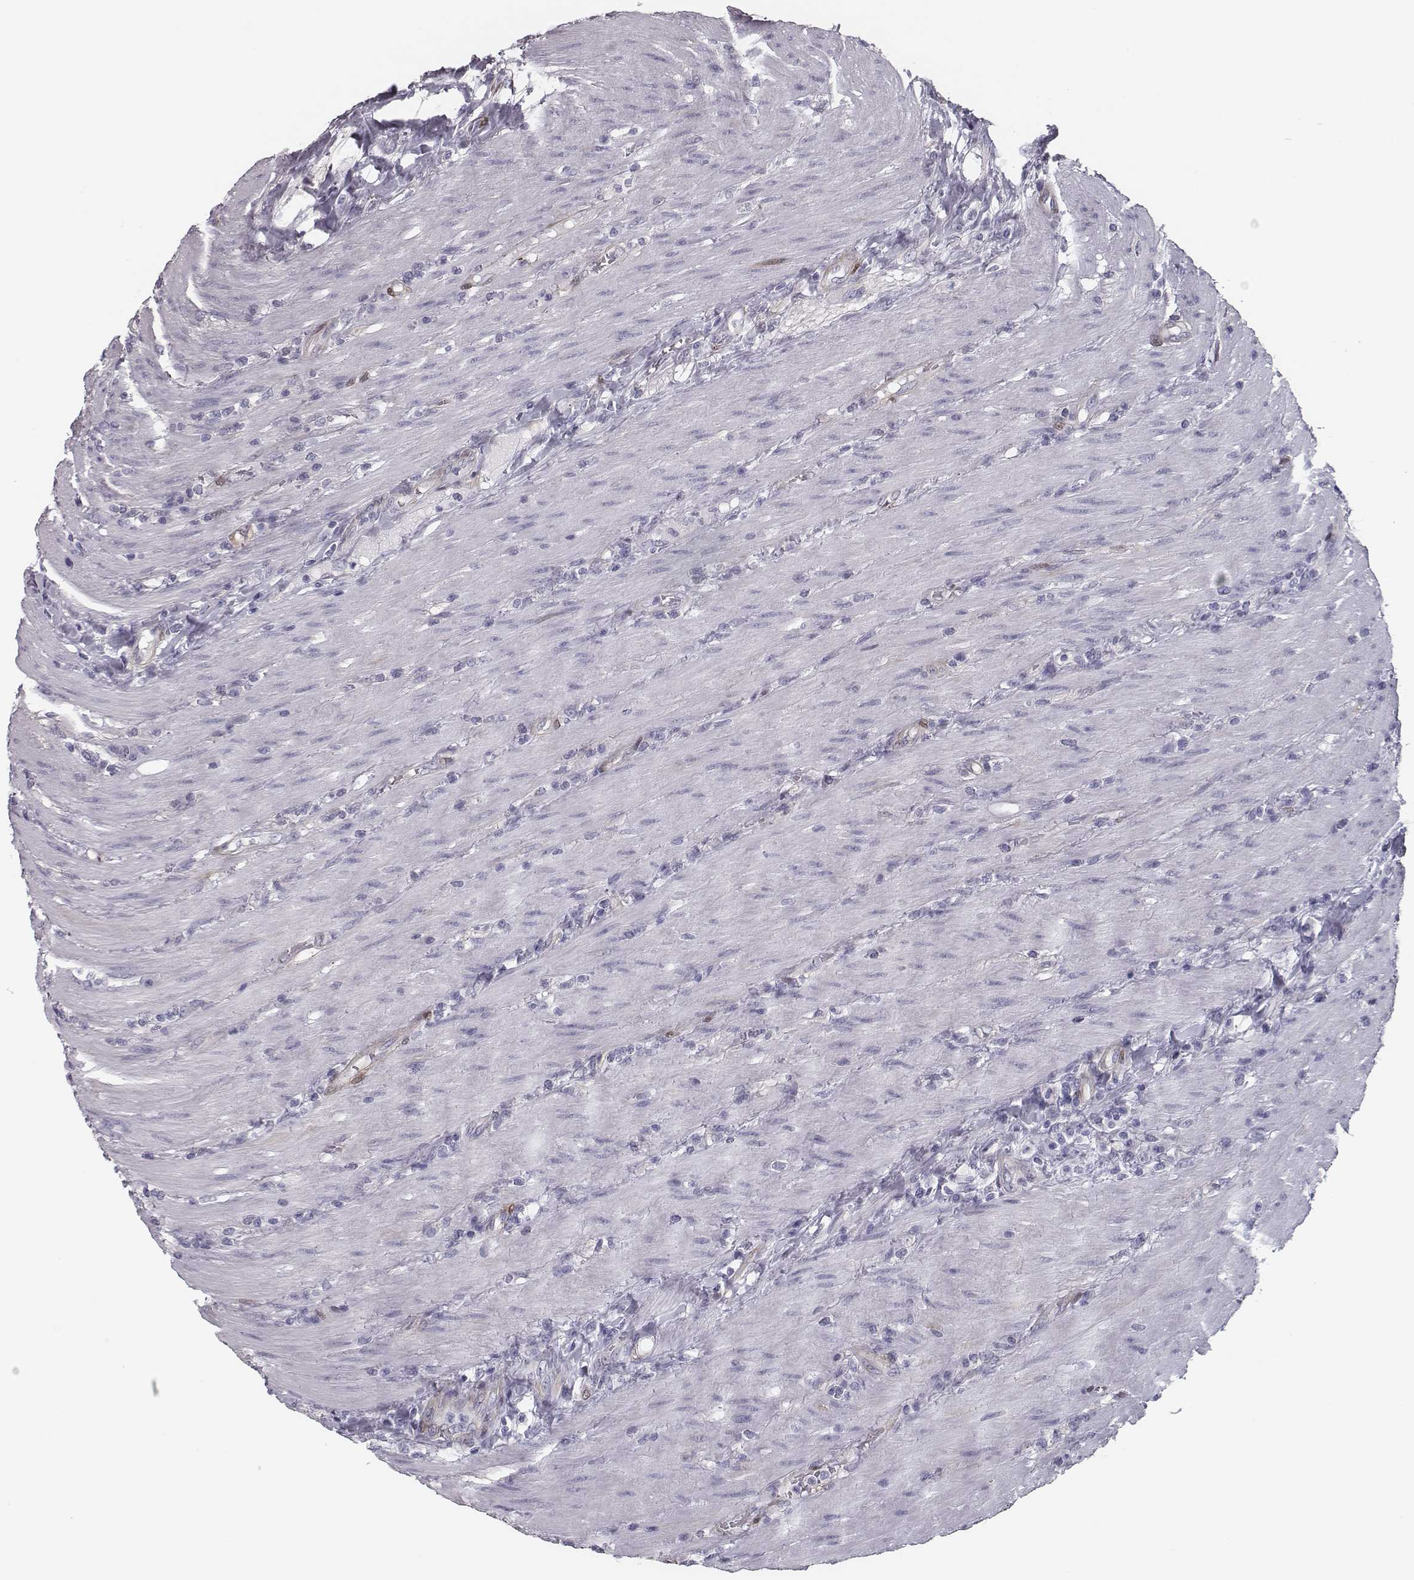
{"staining": {"intensity": "negative", "quantity": "none", "location": "none"}, "tissue": "colorectal cancer", "cell_type": "Tumor cells", "image_type": "cancer", "snomed": [{"axis": "morphology", "description": "Adenocarcinoma, NOS"}, {"axis": "topography", "description": "Colon"}], "caption": "A photomicrograph of human adenocarcinoma (colorectal) is negative for staining in tumor cells.", "gene": "ISYNA1", "patient": {"sex": "female", "age": 67}}